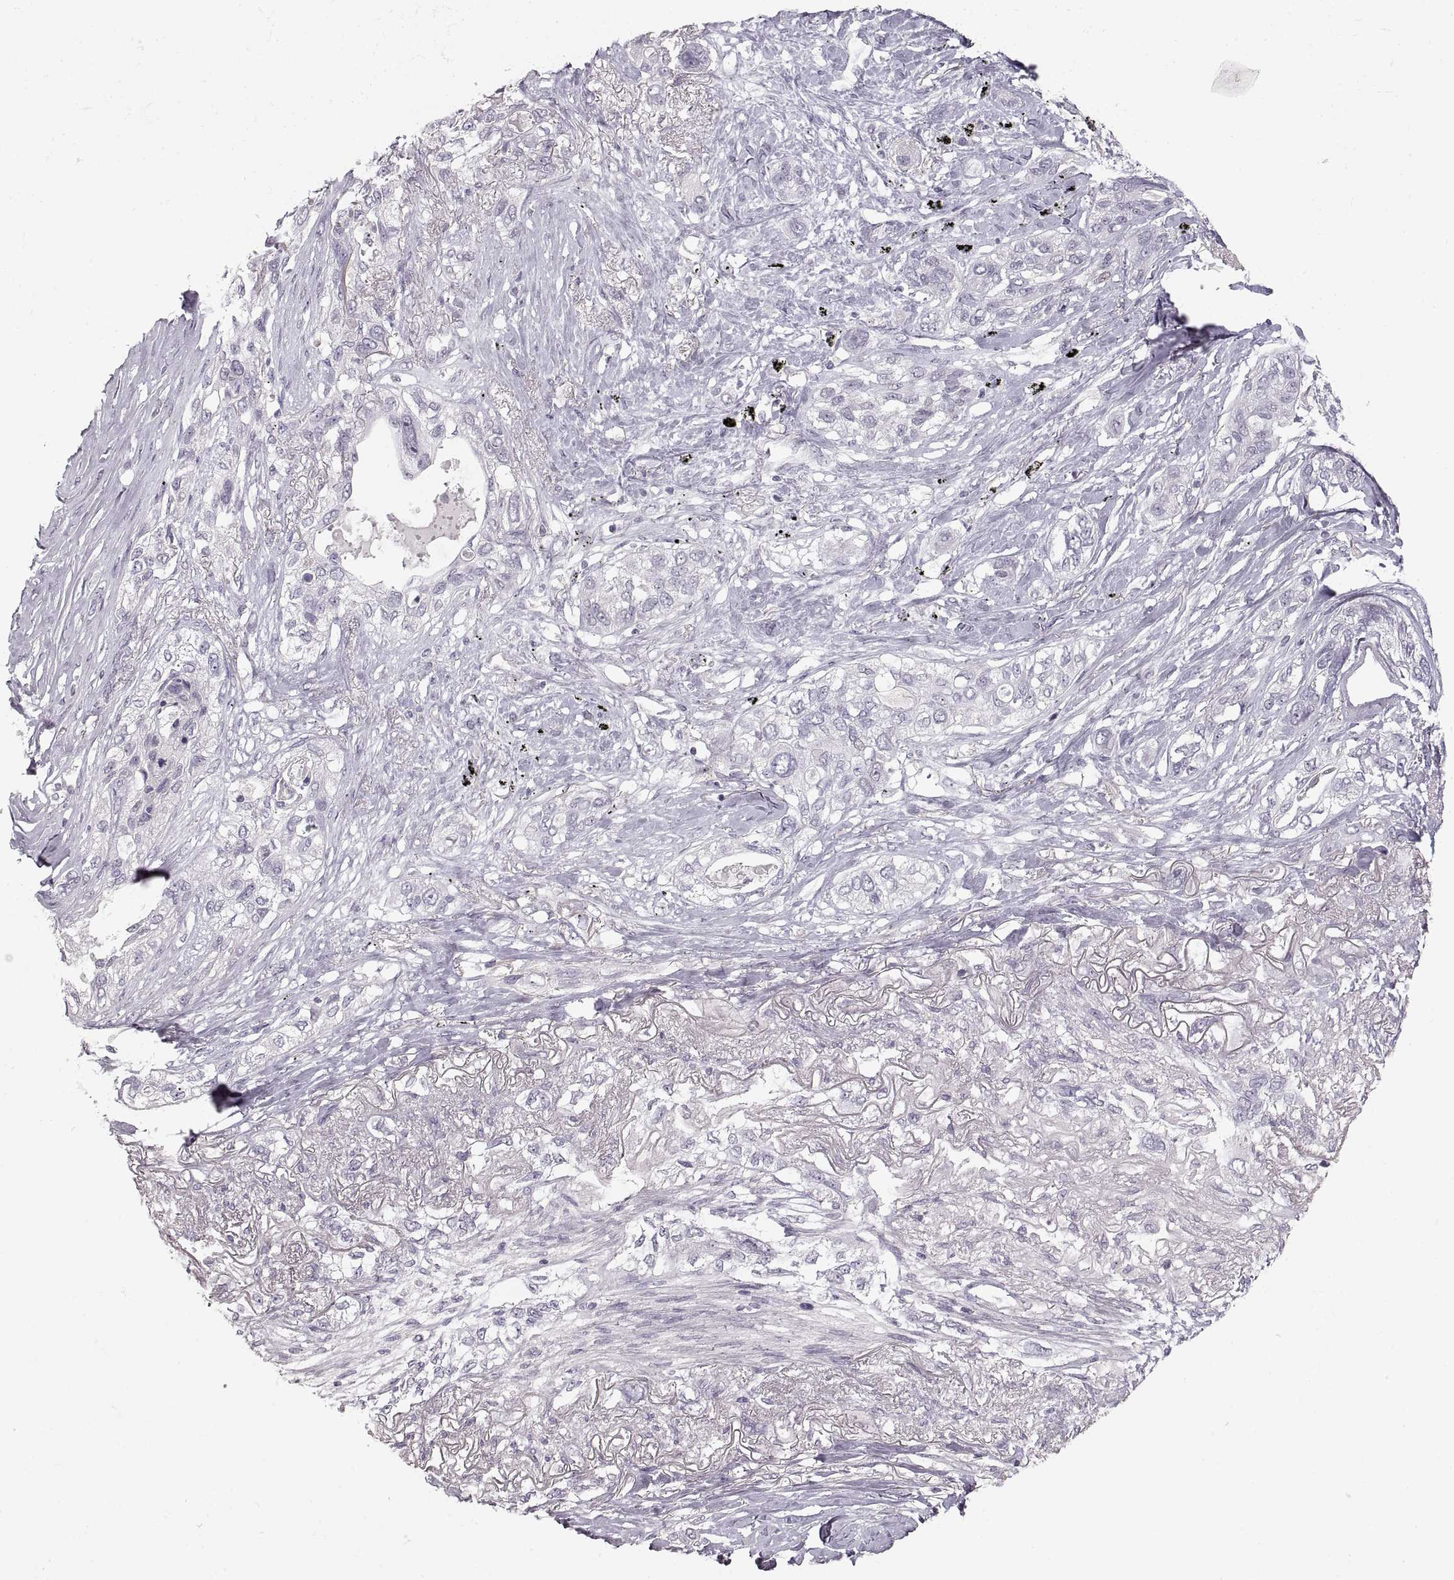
{"staining": {"intensity": "negative", "quantity": "none", "location": "none"}, "tissue": "lung cancer", "cell_type": "Tumor cells", "image_type": "cancer", "snomed": [{"axis": "morphology", "description": "Squamous cell carcinoma, NOS"}, {"axis": "topography", "description": "Lung"}], "caption": "A photomicrograph of human squamous cell carcinoma (lung) is negative for staining in tumor cells.", "gene": "PCSK2", "patient": {"sex": "female", "age": 70}}